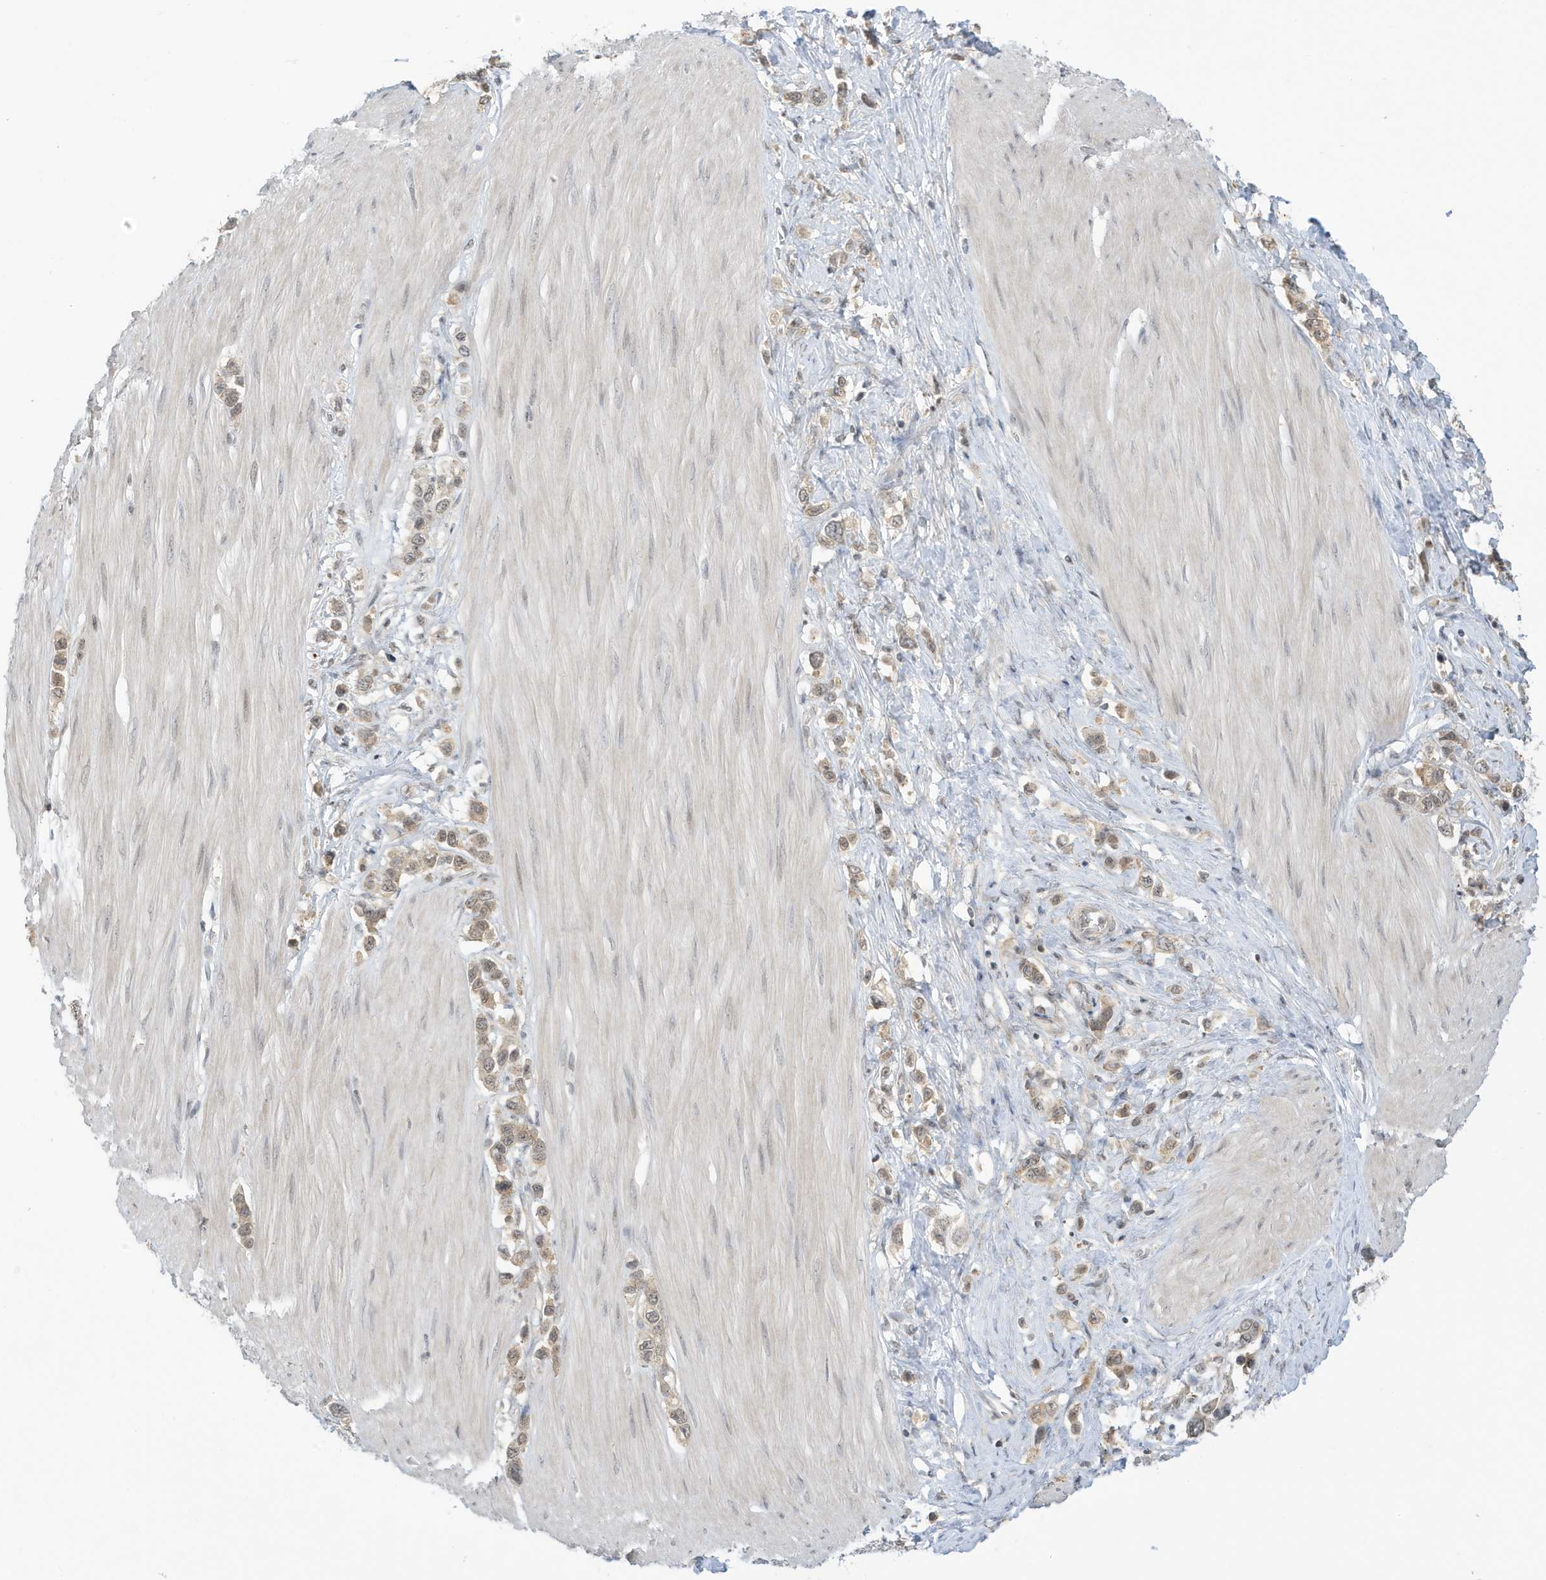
{"staining": {"intensity": "weak", "quantity": ">75%", "location": "cytoplasmic/membranous,nuclear"}, "tissue": "stomach cancer", "cell_type": "Tumor cells", "image_type": "cancer", "snomed": [{"axis": "morphology", "description": "Adenocarcinoma, NOS"}, {"axis": "topography", "description": "Stomach"}], "caption": "Immunohistochemistry photomicrograph of neoplastic tissue: stomach cancer (adenocarcinoma) stained using immunohistochemistry demonstrates low levels of weak protein expression localized specifically in the cytoplasmic/membranous and nuclear of tumor cells, appearing as a cytoplasmic/membranous and nuclear brown color.", "gene": "TAB3", "patient": {"sex": "female", "age": 65}}